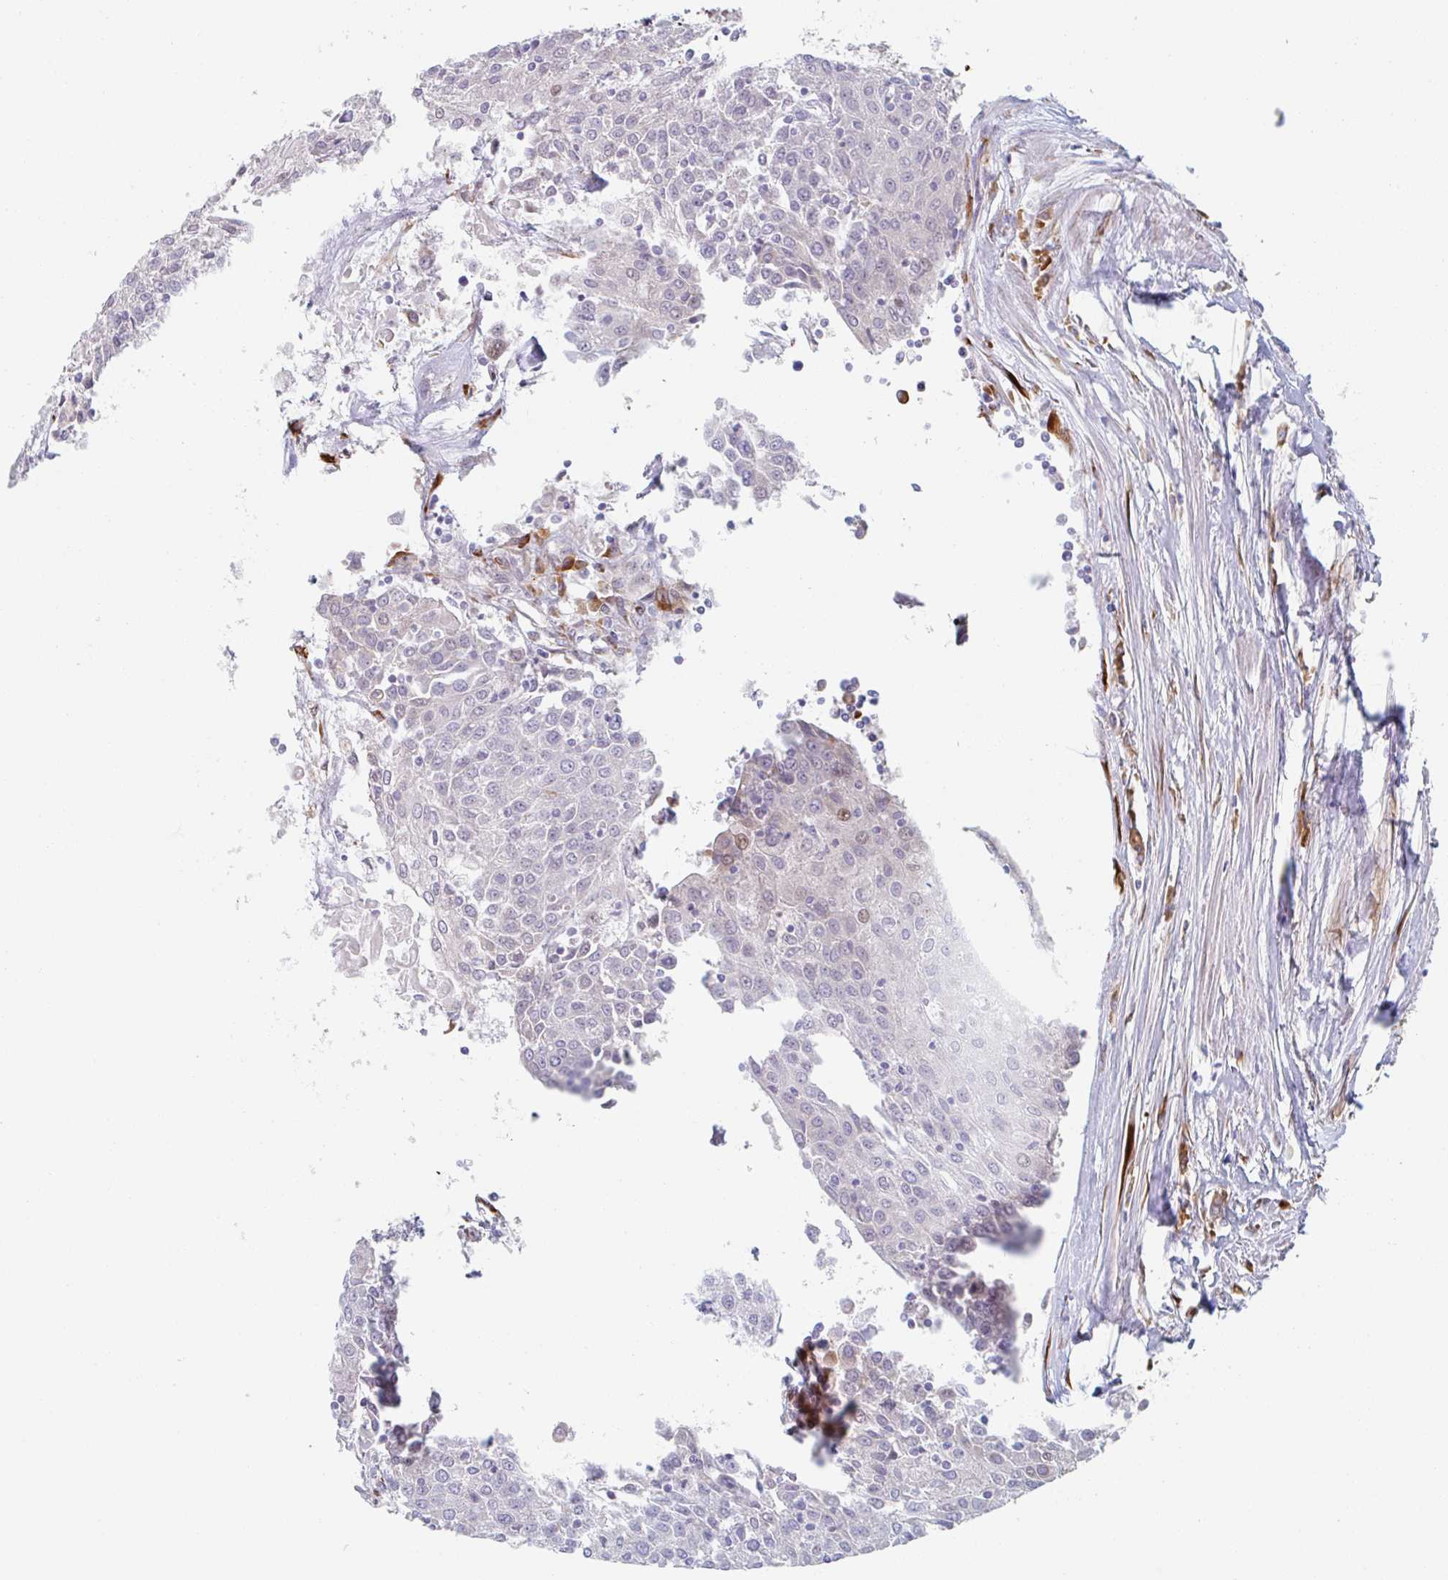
{"staining": {"intensity": "negative", "quantity": "none", "location": "none"}, "tissue": "urothelial cancer", "cell_type": "Tumor cells", "image_type": "cancer", "snomed": [{"axis": "morphology", "description": "Urothelial carcinoma, High grade"}, {"axis": "topography", "description": "Urinary bladder"}], "caption": "Tumor cells are negative for protein expression in human high-grade urothelial carcinoma.", "gene": "TRAPPC10", "patient": {"sex": "female", "age": 85}}